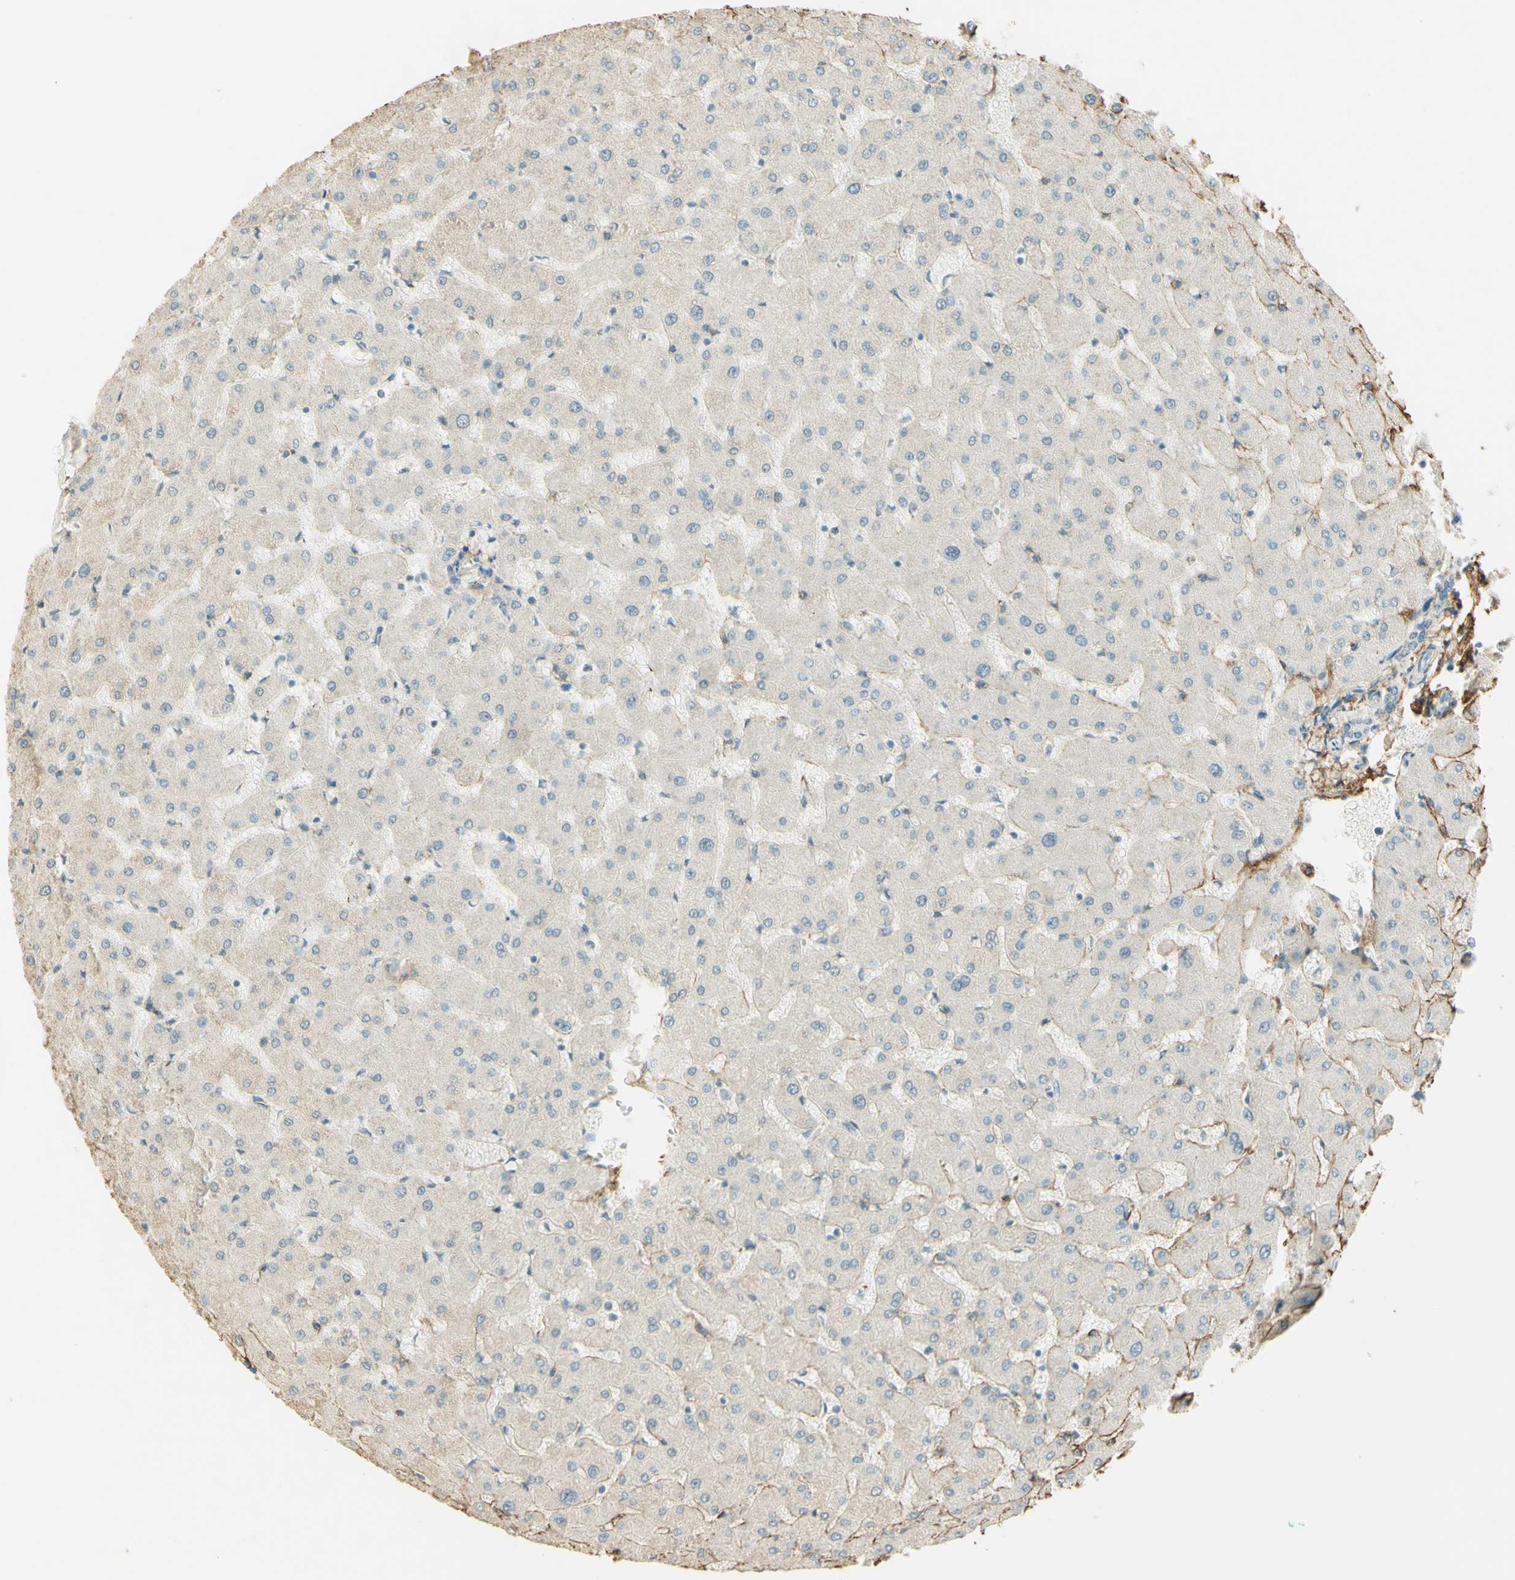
{"staining": {"intensity": "negative", "quantity": "none", "location": "none"}, "tissue": "liver", "cell_type": "Cholangiocytes", "image_type": "normal", "snomed": [{"axis": "morphology", "description": "Normal tissue, NOS"}, {"axis": "topography", "description": "Liver"}], "caption": "This micrograph is of normal liver stained with immunohistochemistry (IHC) to label a protein in brown with the nuclei are counter-stained blue. There is no staining in cholangiocytes.", "gene": "TNN", "patient": {"sex": "female", "age": 63}}